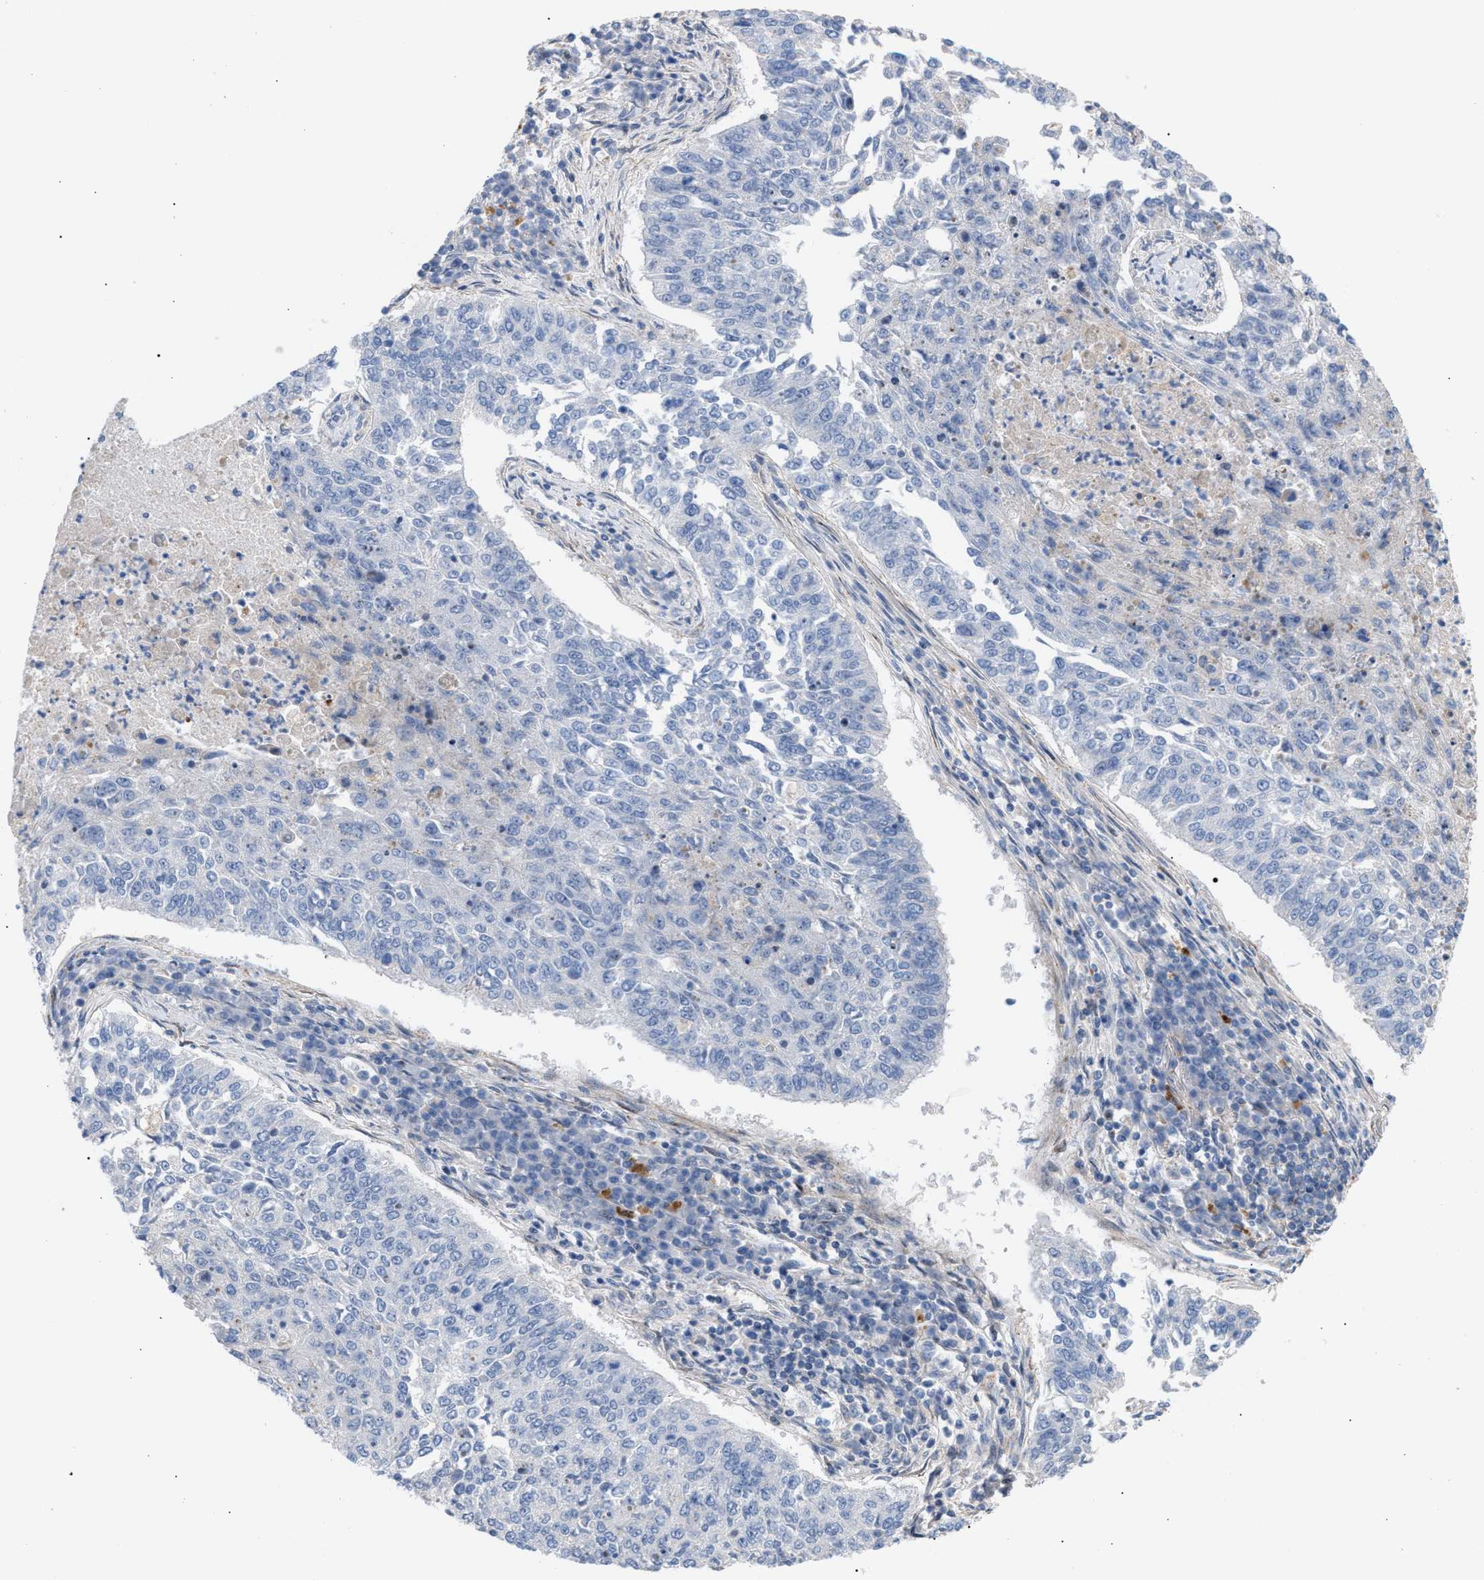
{"staining": {"intensity": "negative", "quantity": "none", "location": "none"}, "tissue": "lung cancer", "cell_type": "Tumor cells", "image_type": "cancer", "snomed": [{"axis": "morphology", "description": "Normal tissue, NOS"}, {"axis": "morphology", "description": "Squamous cell carcinoma, NOS"}, {"axis": "topography", "description": "Cartilage tissue"}, {"axis": "topography", "description": "Bronchus"}, {"axis": "topography", "description": "Lung"}], "caption": "Protein analysis of squamous cell carcinoma (lung) reveals no significant expression in tumor cells.", "gene": "MBTD1", "patient": {"sex": "female", "age": 49}}